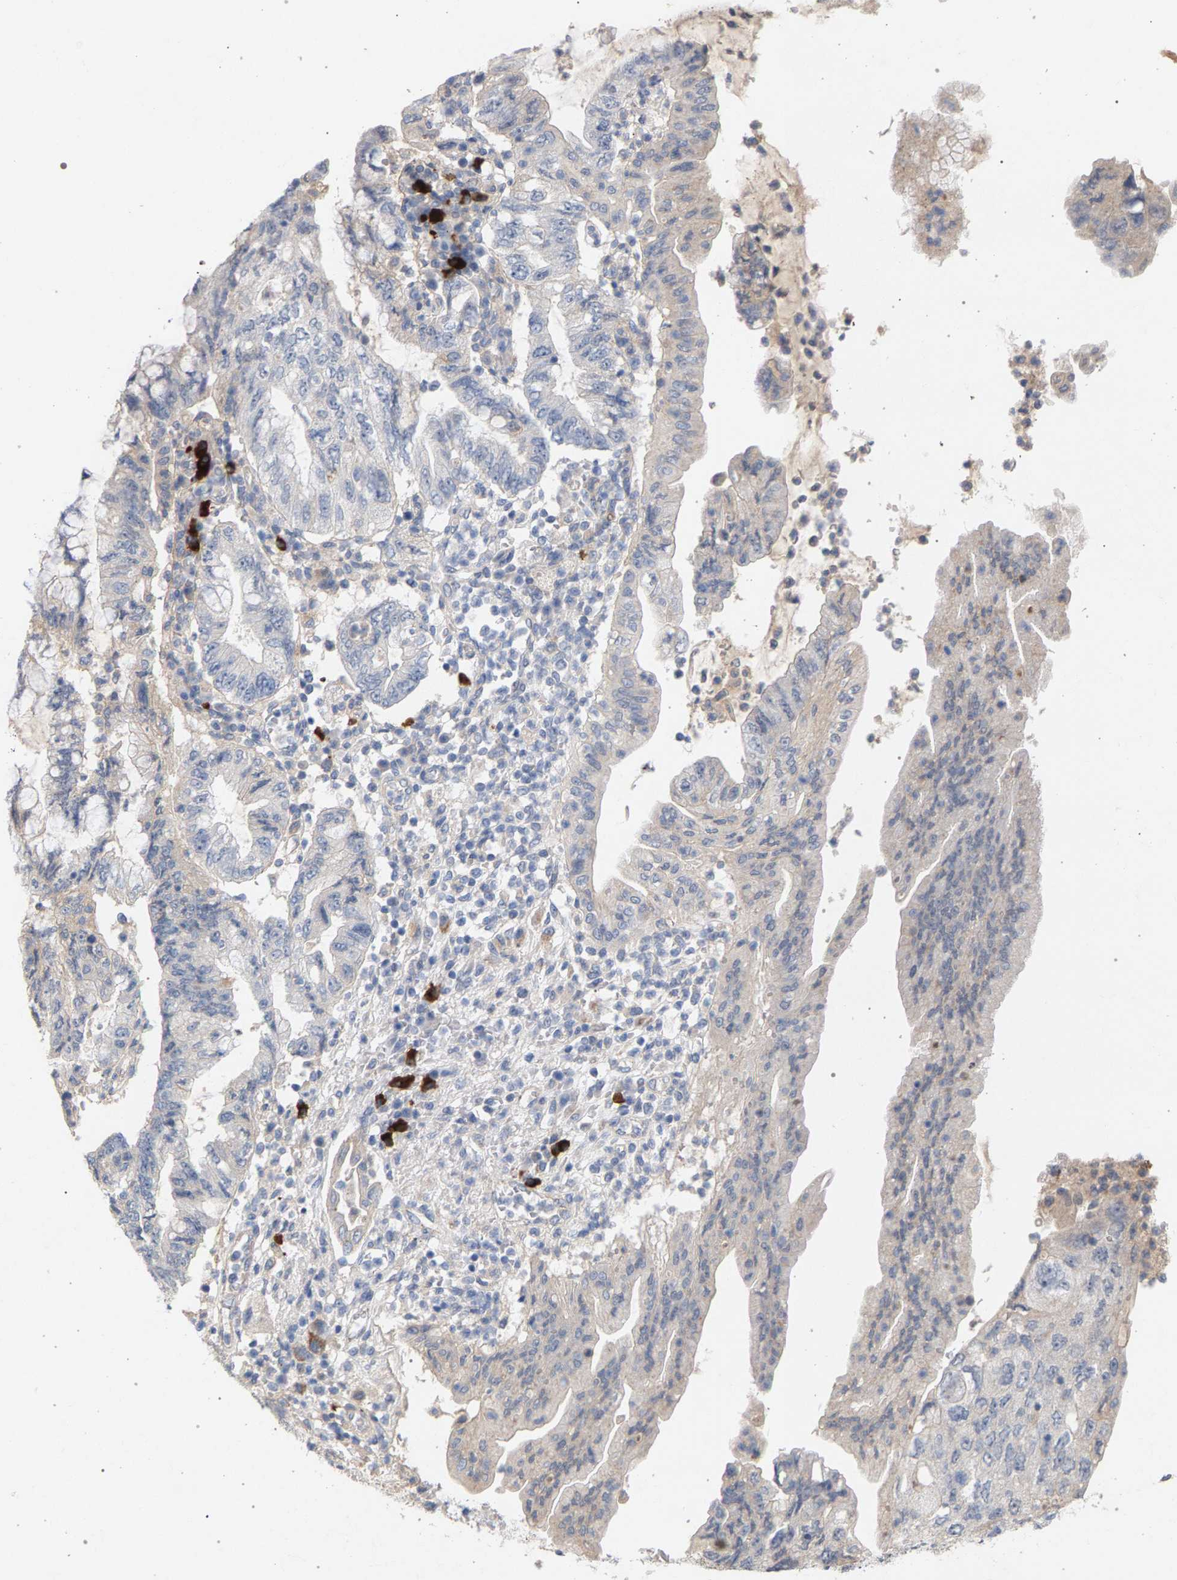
{"staining": {"intensity": "negative", "quantity": "none", "location": "none"}, "tissue": "pancreatic cancer", "cell_type": "Tumor cells", "image_type": "cancer", "snomed": [{"axis": "morphology", "description": "Adenocarcinoma, NOS"}, {"axis": "topography", "description": "Pancreas"}], "caption": "Histopathology image shows no significant protein expression in tumor cells of adenocarcinoma (pancreatic).", "gene": "MAMDC2", "patient": {"sex": "female", "age": 73}}